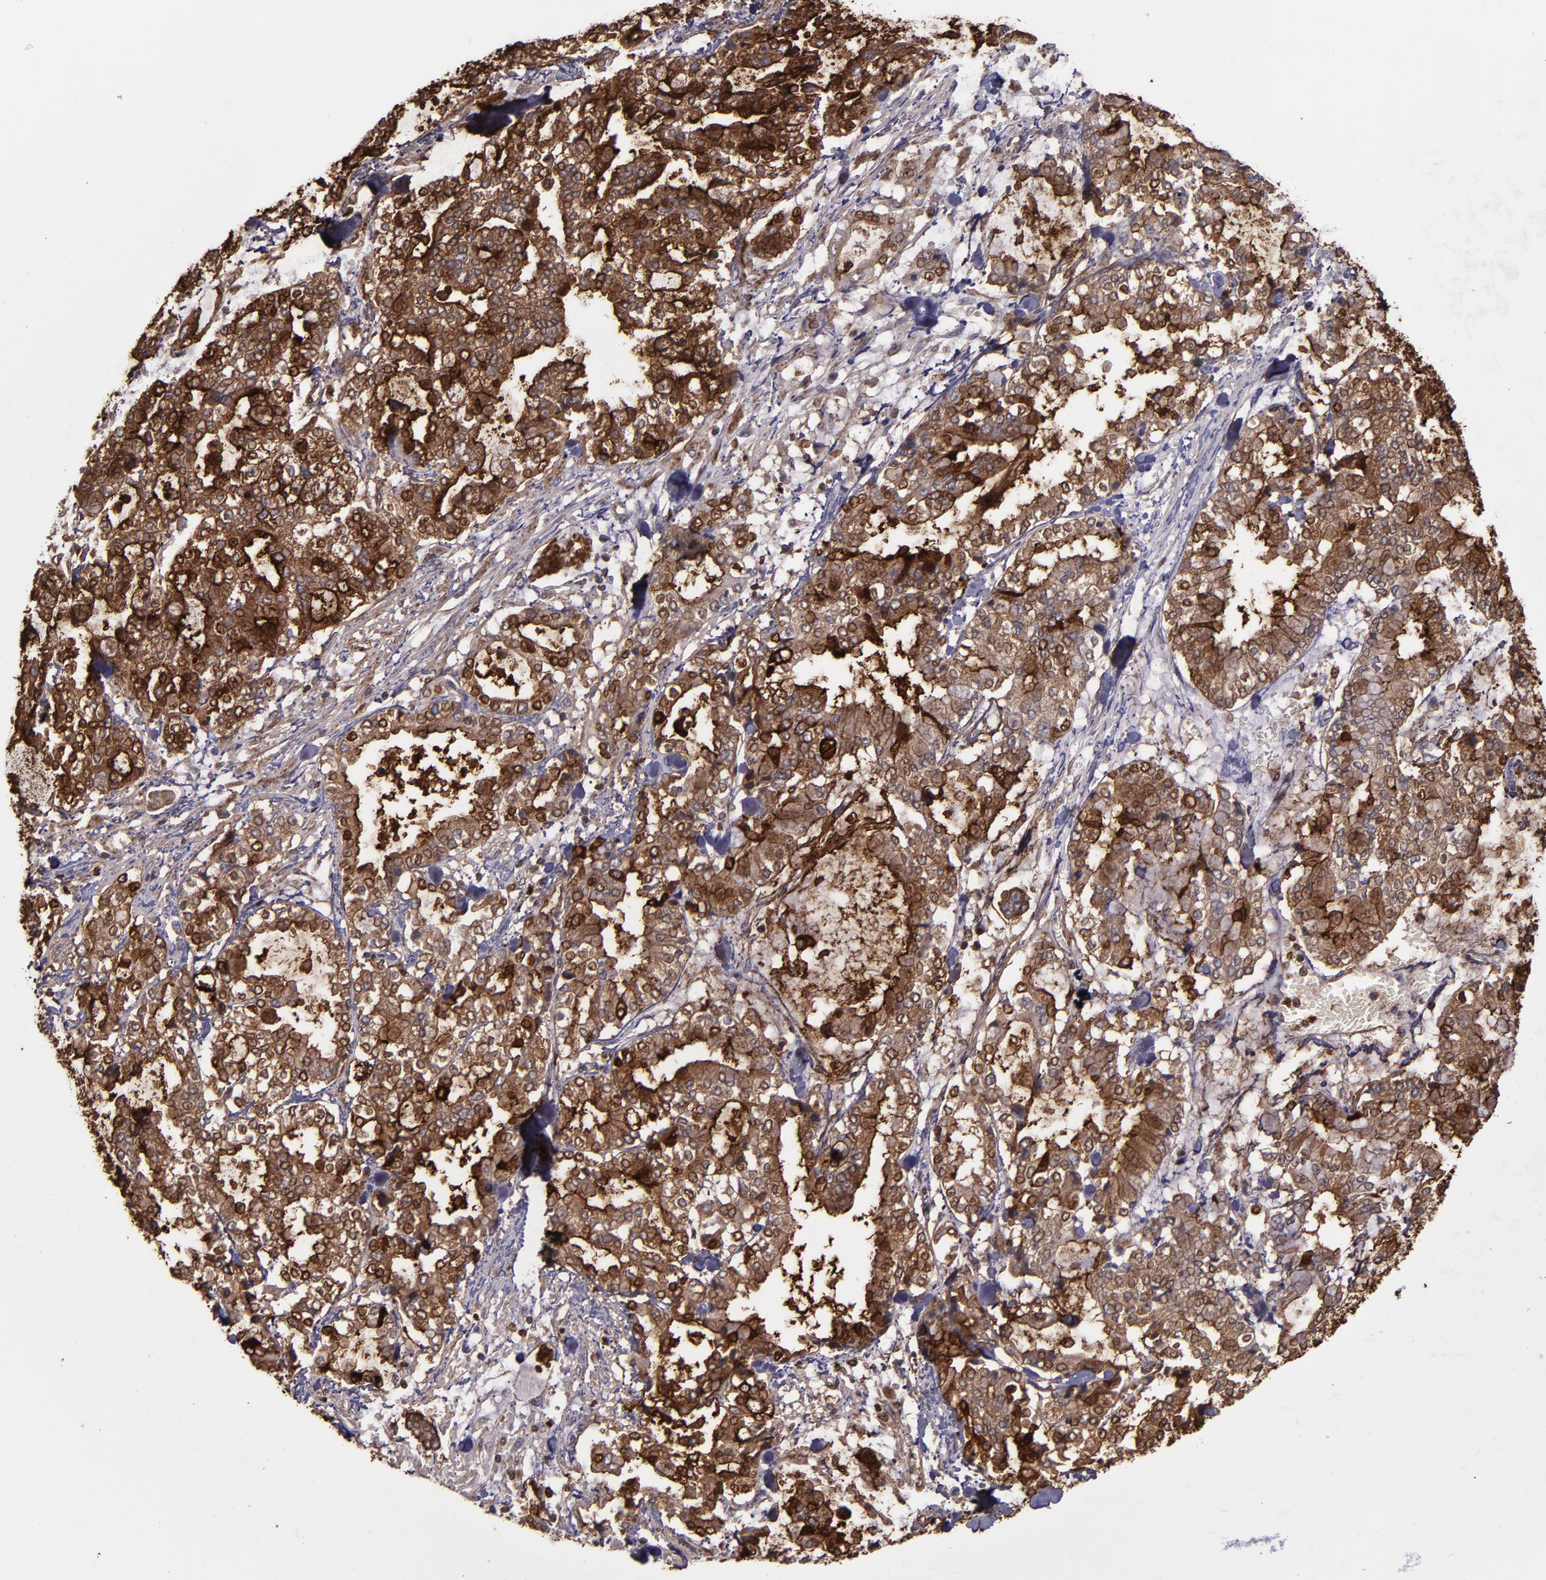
{"staining": {"intensity": "strong", "quantity": ">75%", "location": "cytoplasmic/membranous"}, "tissue": "stomach cancer", "cell_type": "Tumor cells", "image_type": "cancer", "snomed": [{"axis": "morphology", "description": "Normal tissue, NOS"}, {"axis": "morphology", "description": "Adenocarcinoma, NOS"}, {"axis": "topography", "description": "Stomach, upper"}, {"axis": "topography", "description": "Stomach"}], "caption": "Immunohistochemical staining of stomach cancer displays high levels of strong cytoplasmic/membranous protein positivity in about >75% of tumor cells.", "gene": "MFGE8", "patient": {"sex": "male", "age": 76}}